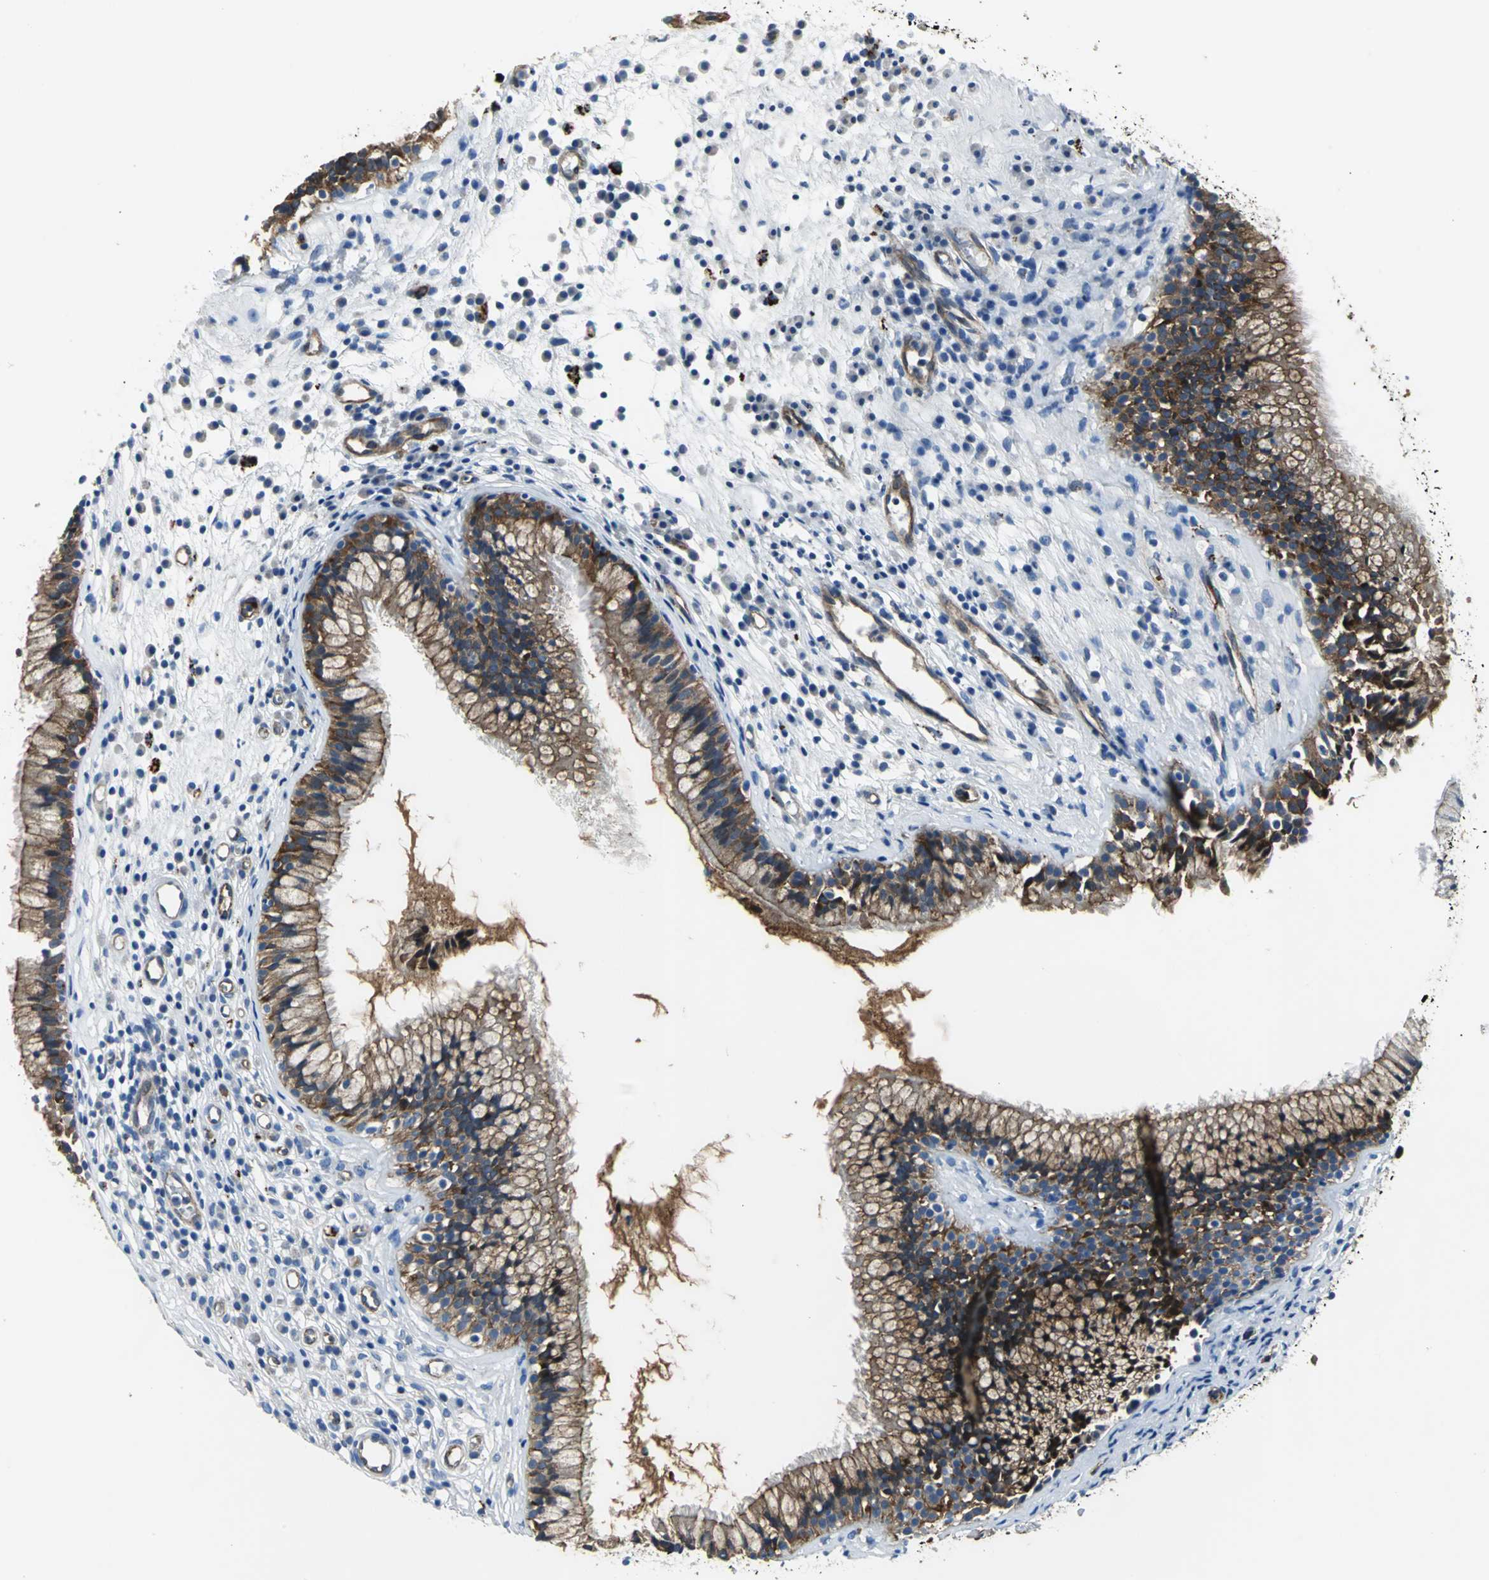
{"staining": {"intensity": "moderate", "quantity": ">75%", "location": "cytoplasmic/membranous"}, "tissue": "nasopharynx", "cell_type": "Respiratory epithelial cells", "image_type": "normal", "snomed": [{"axis": "morphology", "description": "Normal tissue, NOS"}, {"axis": "topography", "description": "Nasopharynx"}], "caption": "Protein analysis of unremarkable nasopharynx exhibits moderate cytoplasmic/membranous staining in approximately >75% of respiratory epithelial cells. (brown staining indicates protein expression, while blue staining denotes nuclei).", "gene": "ENSG00000285130", "patient": {"sex": "male", "age": 21}}